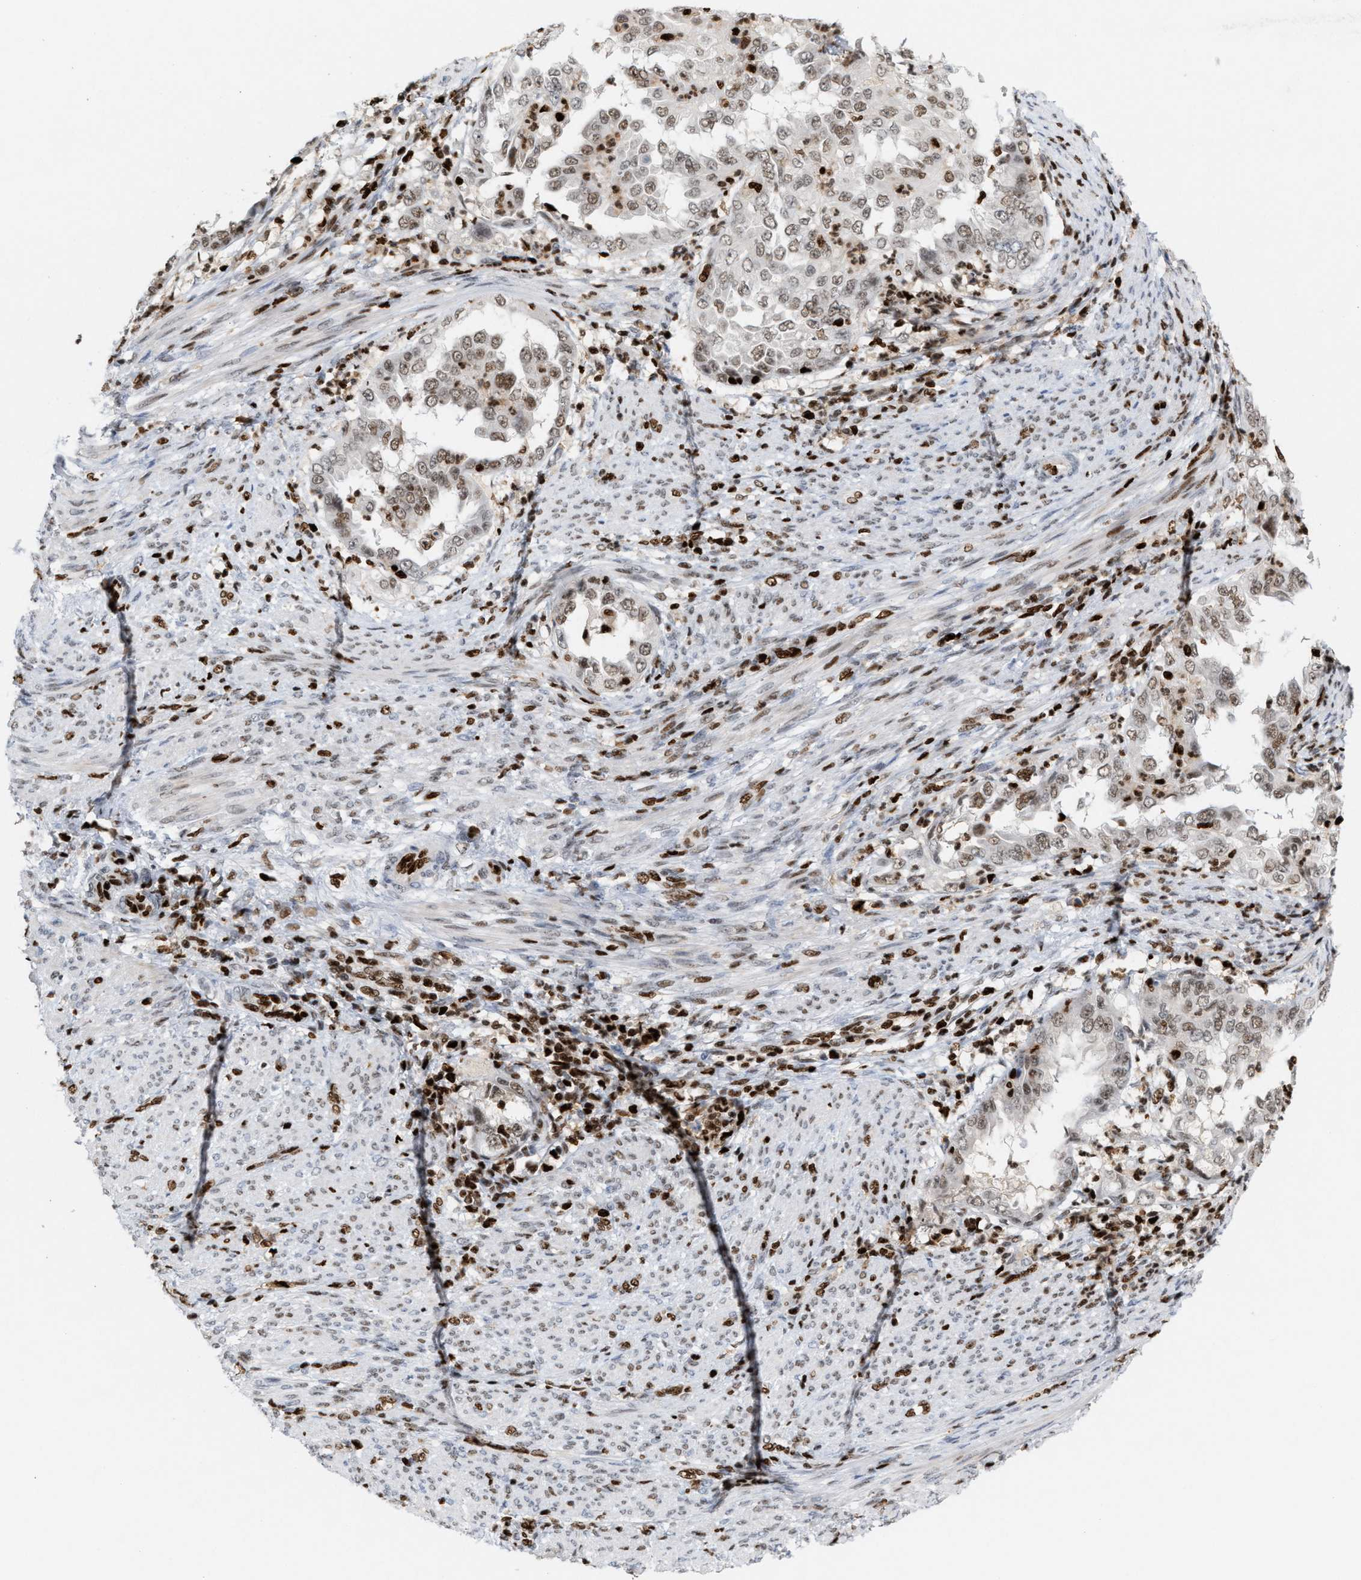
{"staining": {"intensity": "weak", "quantity": ">75%", "location": "nuclear"}, "tissue": "endometrial cancer", "cell_type": "Tumor cells", "image_type": "cancer", "snomed": [{"axis": "morphology", "description": "Adenocarcinoma, NOS"}, {"axis": "topography", "description": "Endometrium"}], "caption": "Brown immunohistochemical staining in human endometrial cancer displays weak nuclear expression in about >75% of tumor cells.", "gene": "RNASEK-C17orf49", "patient": {"sex": "female", "age": 85}}